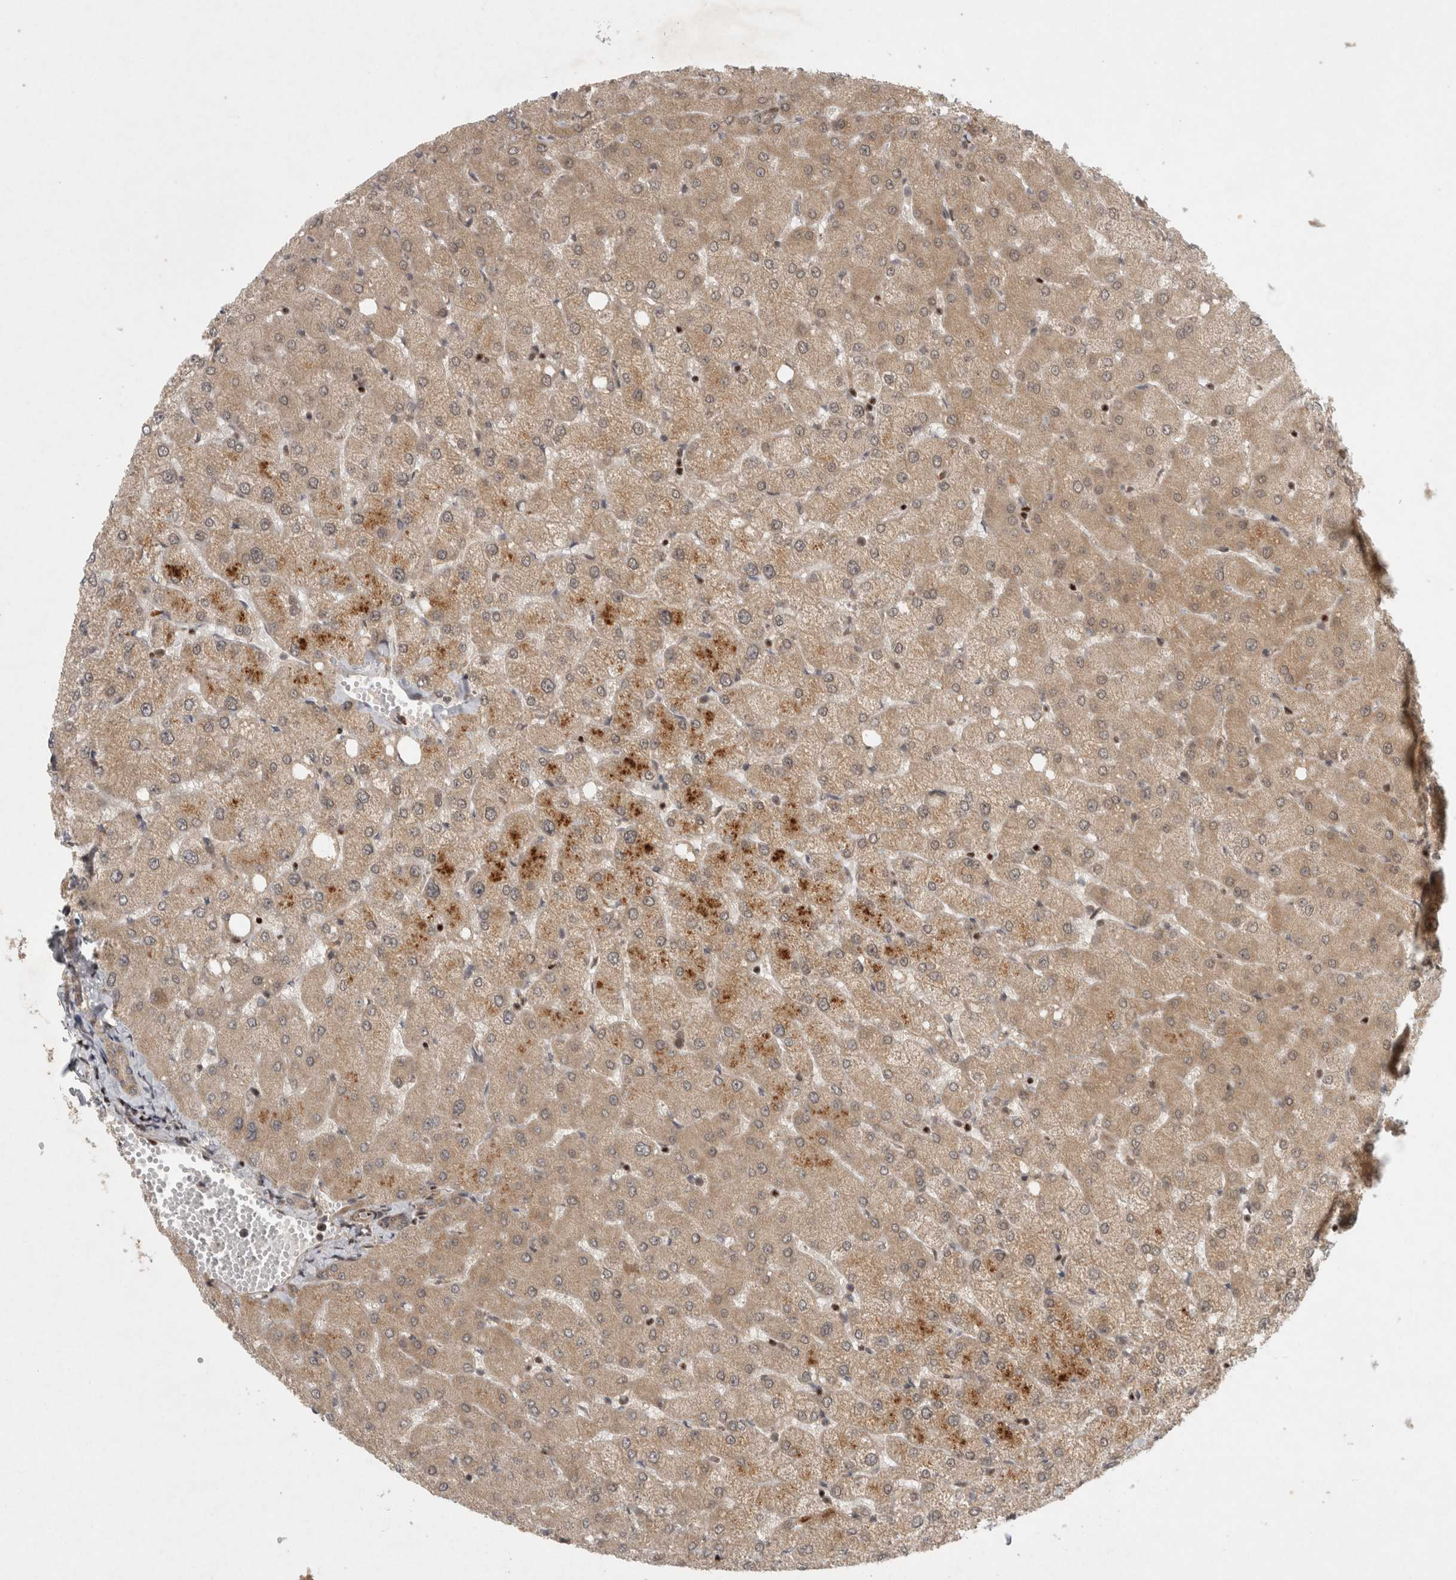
{"staining": {"intensity": "moderate", "quantity": ">75%", "location": "cytoplasmic/membranous"}, "tissue": "liver", "cell_type": "Cholangiocytes", "image_type": "normal", "snomed": [{"axis": "morphology", "description": "Normal tissue, NOS"}, {"axis": "topography", "description": "Liver"}], "caption": "The immunohistochemical stain highlights moderate cytoplasmic/membranous expression in cholangiocytes of unremarkable liver. The staining is performed using DAB brown chromogen to label protein expression. The nuclei are counter-stained blue using hematoxylin.", "gene": "KDM8", "patient": {"sex": "female", "age": 54}}